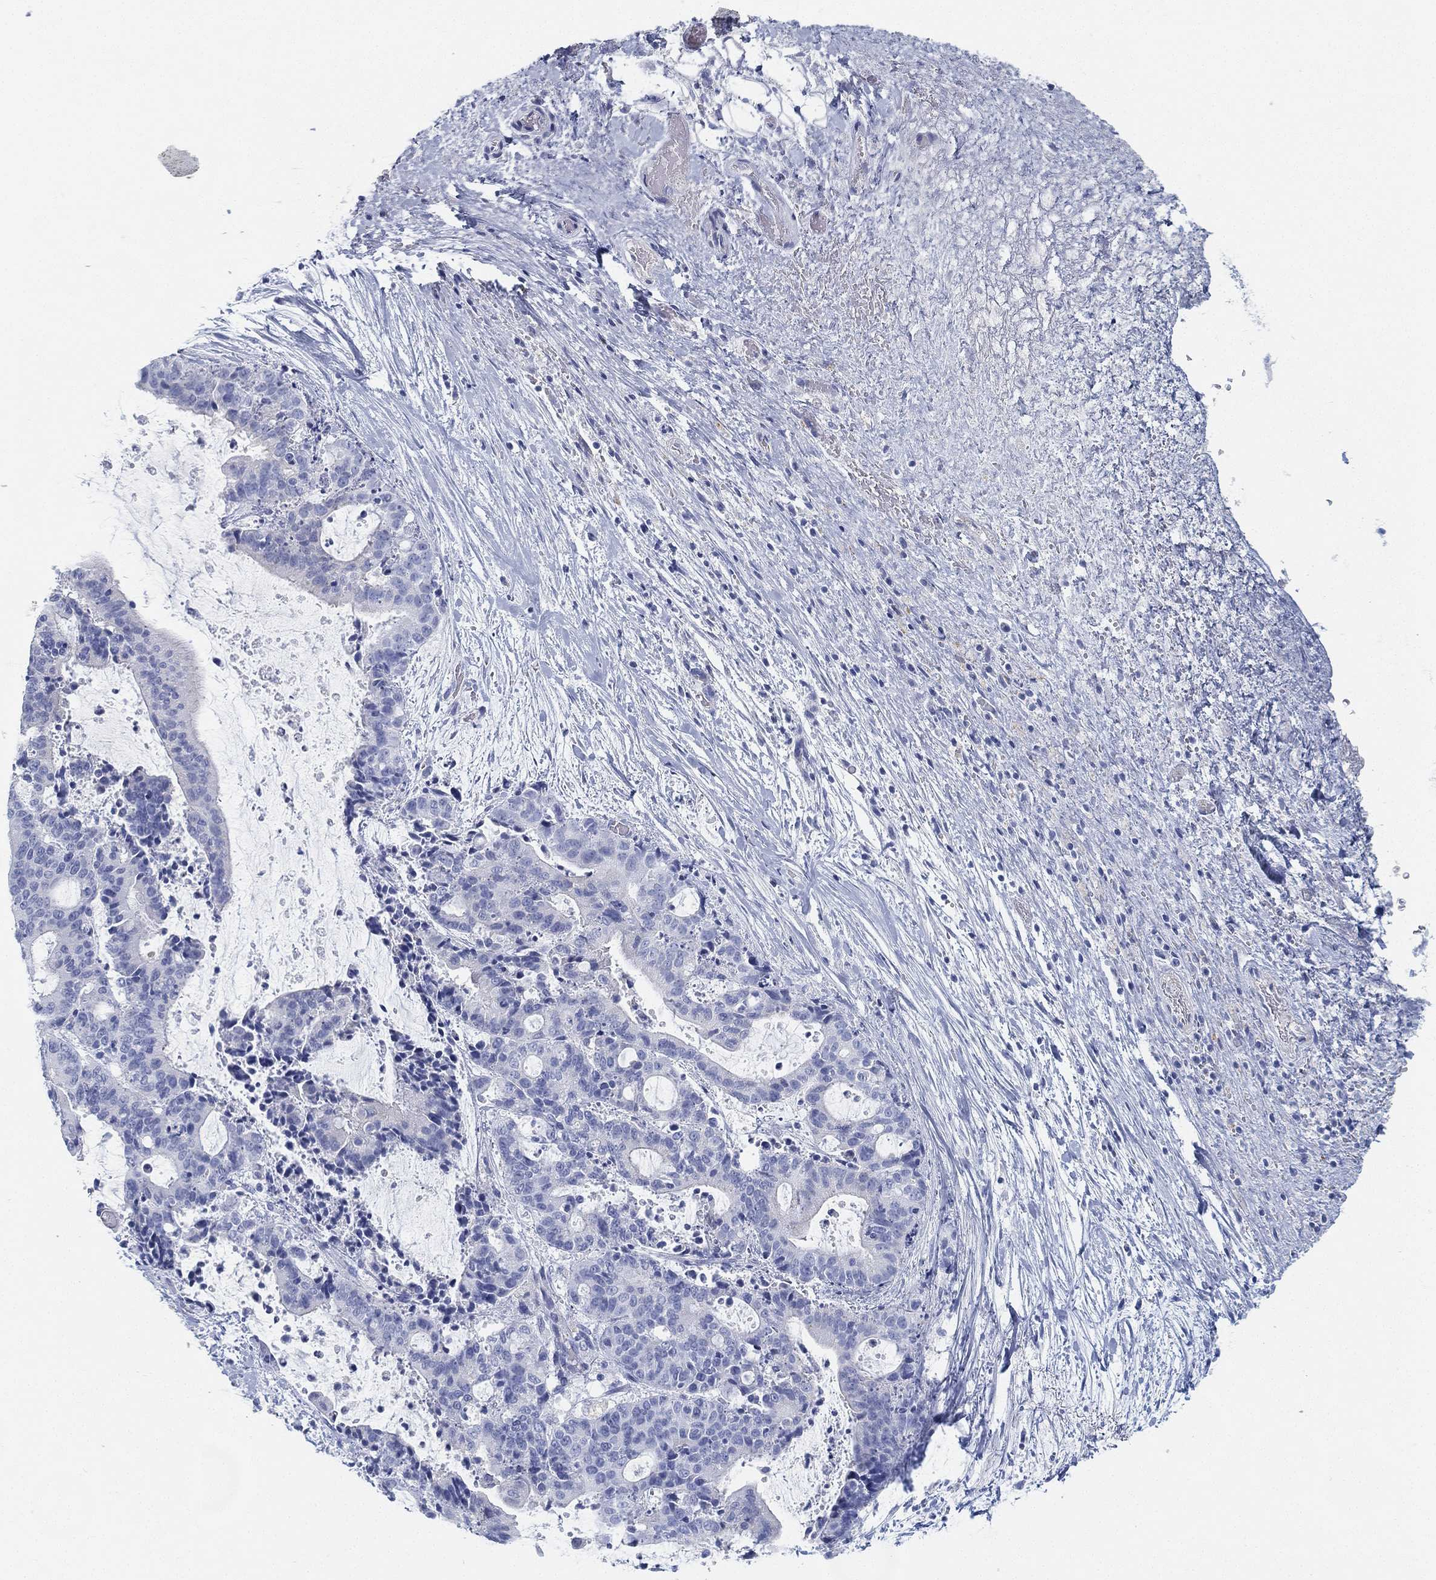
{"staining": {"intensity": "negative", "quantity": "none", "location": "none"}, "tissue": "liver cancer", "cell_type": "Tumor cells", "image_type": "cancer", "snomed": [{"axis": "morphology", "description": "Cholangiocarcinoma"}, {"axis": "topography", "description": "Liver"}], "caption": "Immunohistochemistry micrograph of neoplastic tissue: human liver cancer stained with DAB (3,3'-diaminobenzidine) shows no significant protein positivity in tumor cells. (DAB immunohistochemistry (IHC), high magnification).", "gene": "GPR61", "patient": {"sex": "female", "age": 73}}